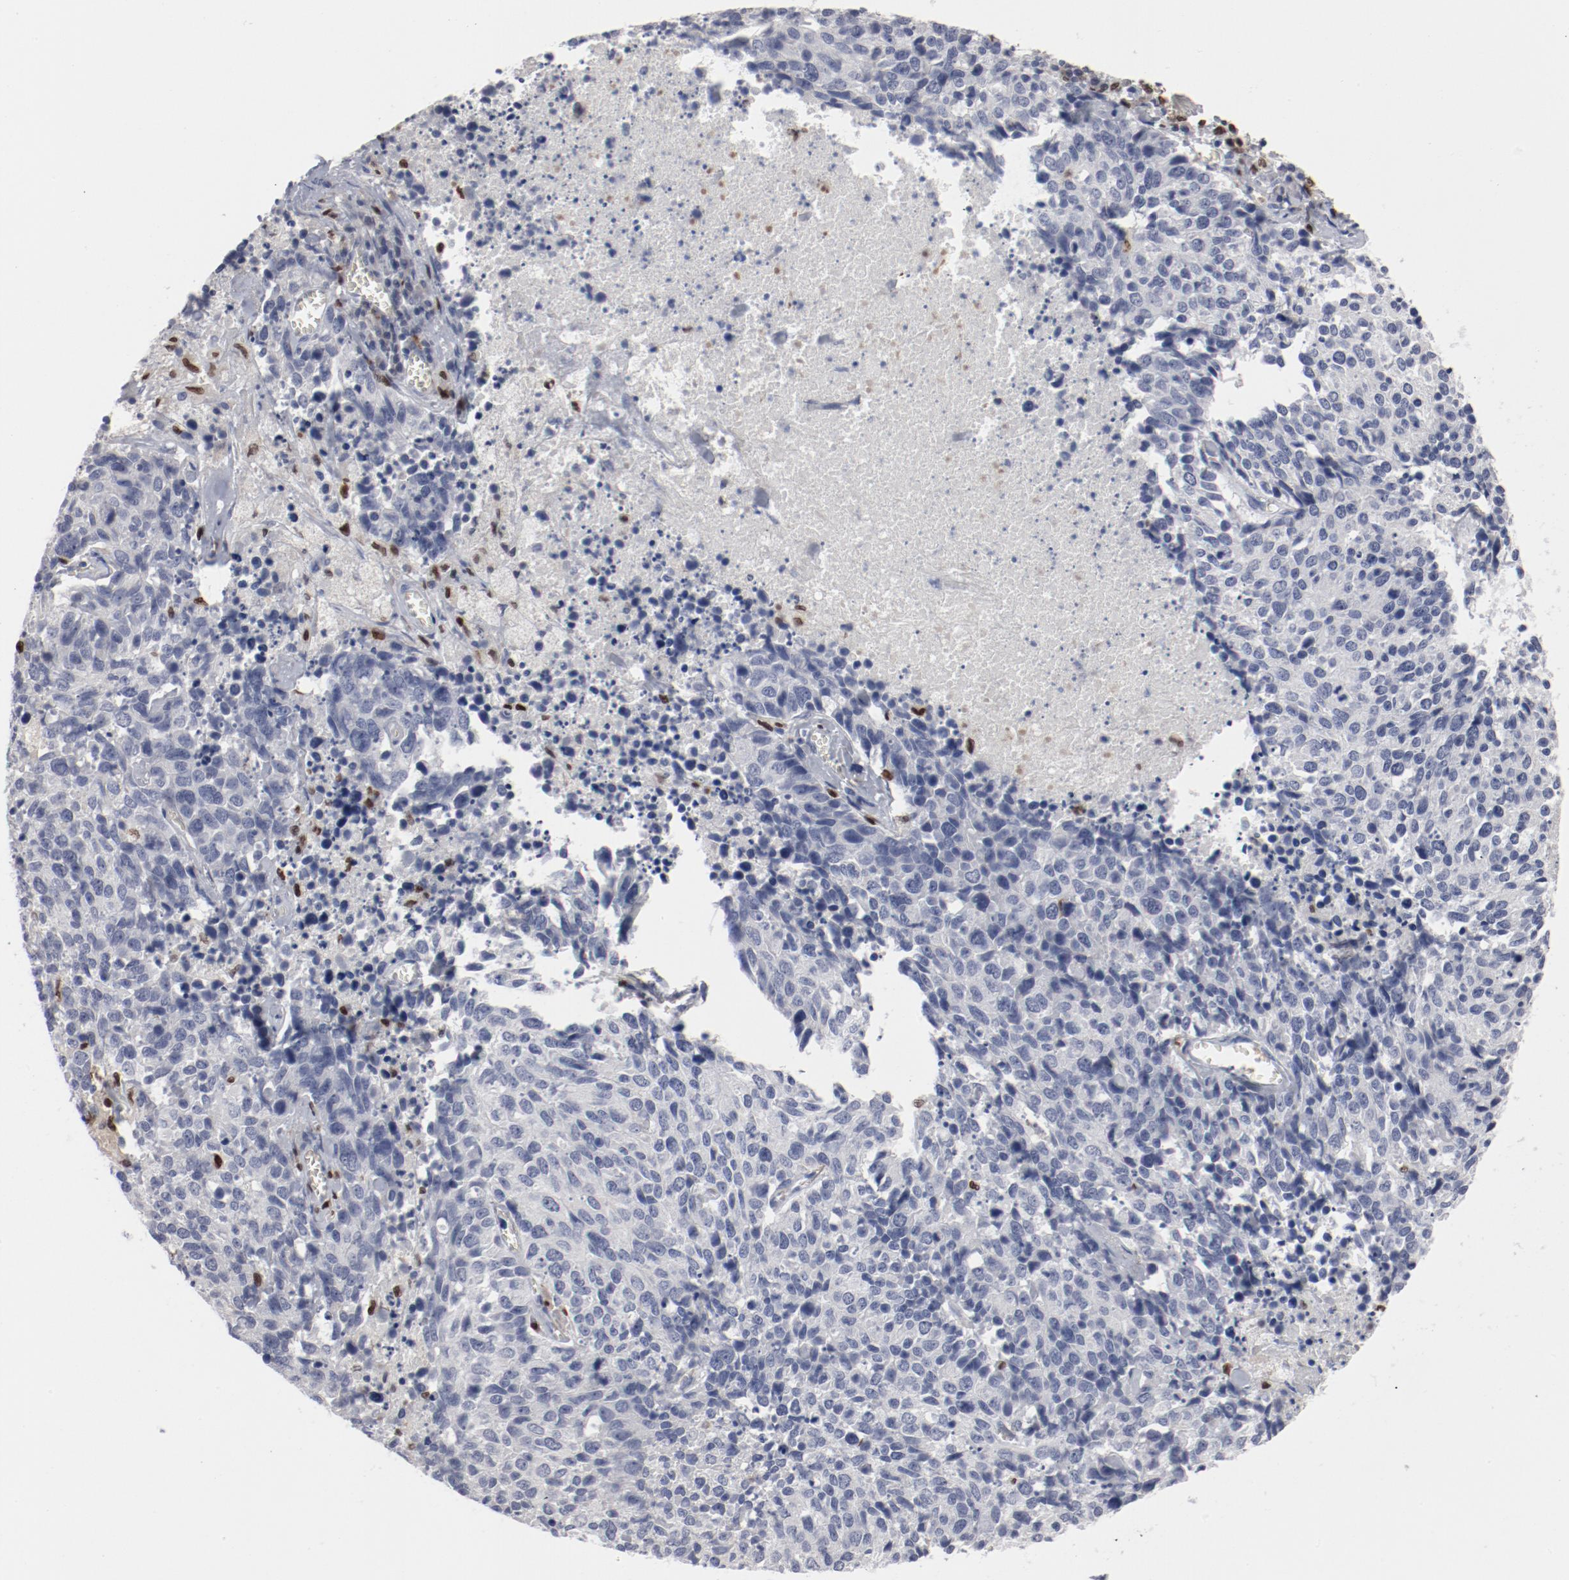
{"staining": {"intensity": "negative", "quantity": "none", "location": "none"}, "tissue": "lung cancer", "cell_type": "Tumor cells", "image_type": "cancer", "snomed": [{"axis": "morphology", "description": "Neoplasm, malignant, NOS"}, {"axis": "topography", "description": "Lung"}], "caption": "Lung cancer (neoplasm (malignant)) stained for a protein using immunohistochemistry reveals no expression tumor cells.", "gene": "SPI1", "patient": {"sex": "female", "age": 76}}